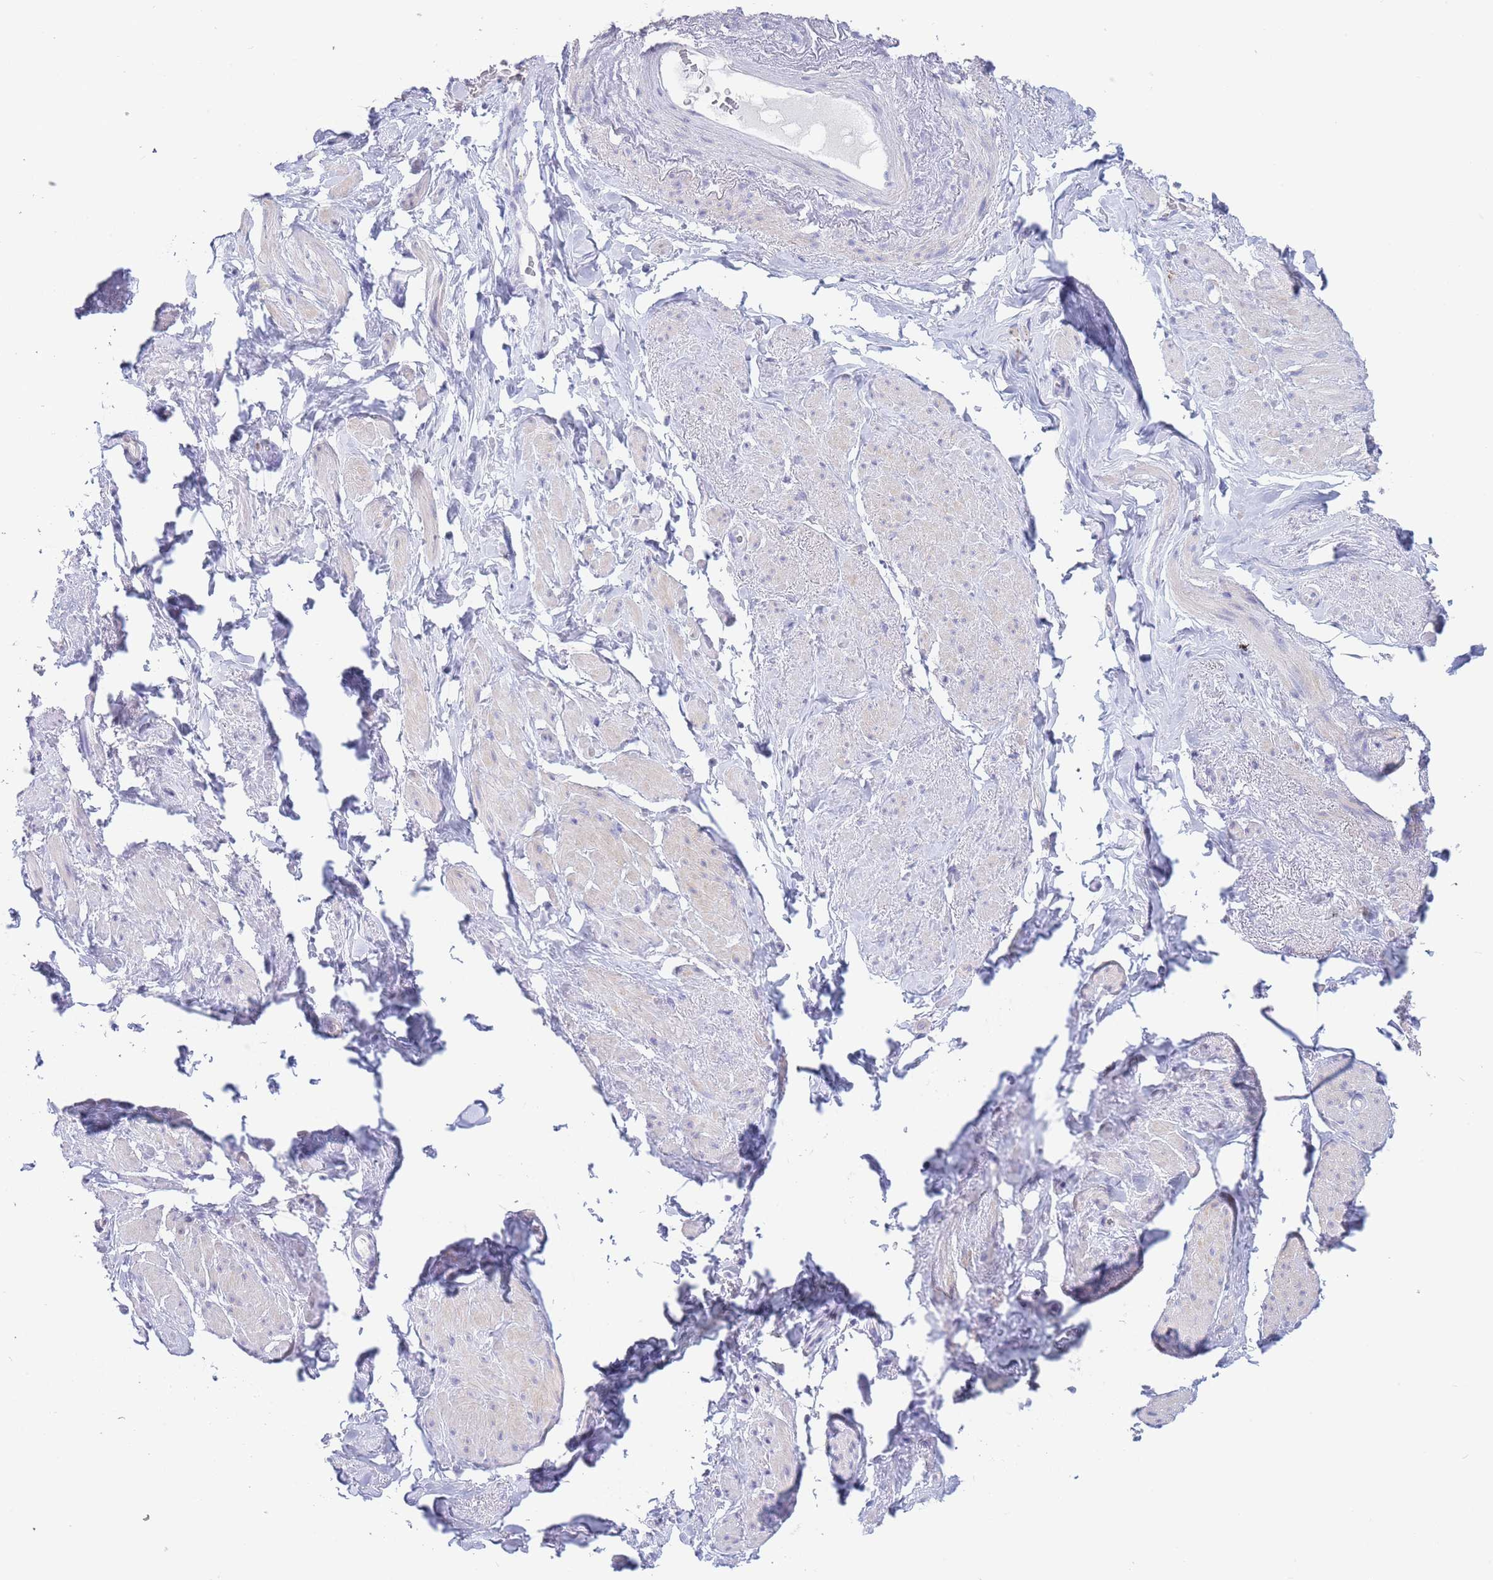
{"staining": {"intensity": "negative", "quantity": "none", "location": "none"}, "tissue": "smooth muscle", "cell_type": "Smooth muscle cells", "image_type": "normal", "snomed": [{"axis": "morphology", "description": "Normal tissue, NOS"}, {"axis": "topography", "description": "Smooth muscle"}, {"axis": "topography", "description": "Peripheral nerve tissue"}], "caption": "DAB immunohistochemical staining of unremarkable smooth muscle demonstrates no significant expression in smooth muscle cells.", "gene": "CD37", "patient": {"sex": "male", "age": 69}}